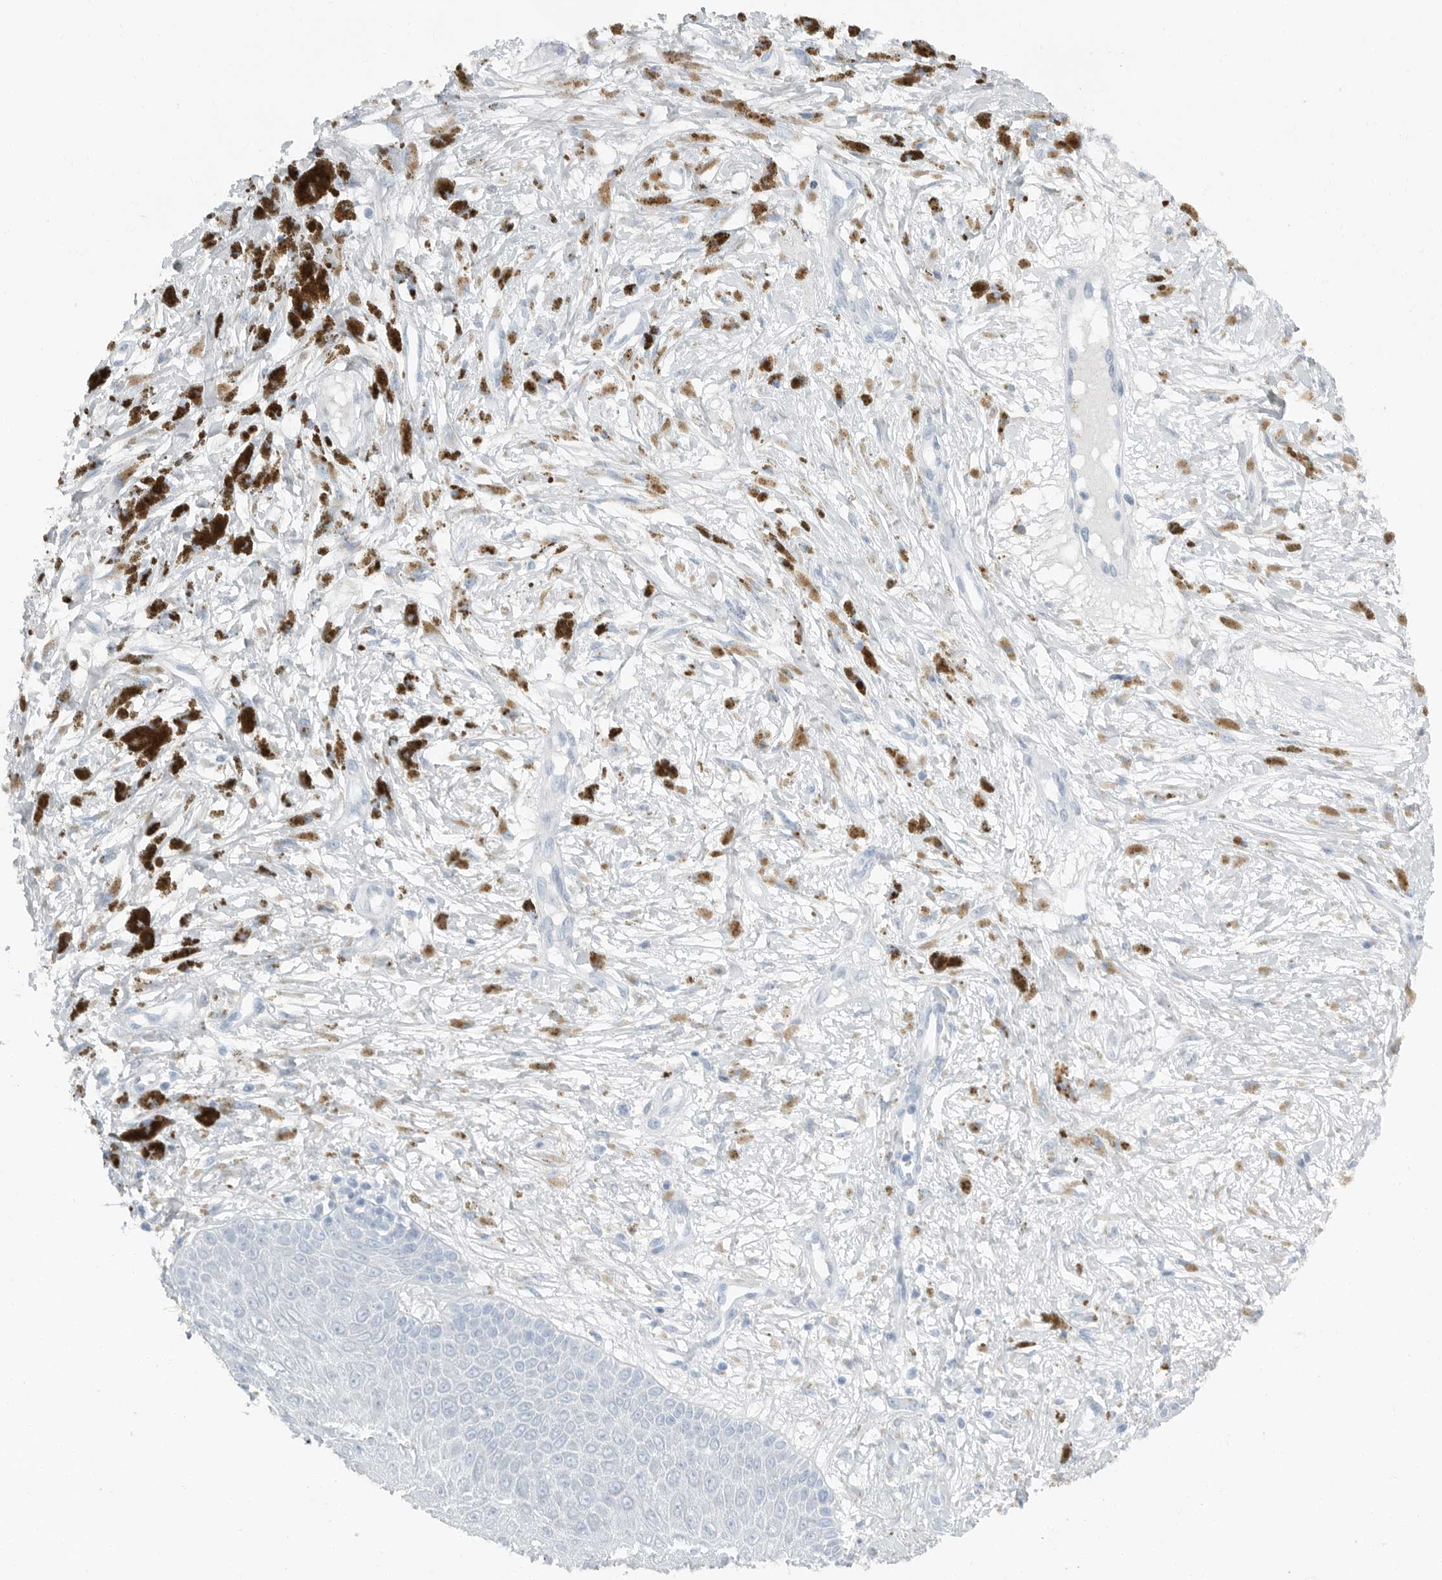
{"staining": {"intensity": "negative", "quantity": "none", "location": "none"}, "tissue": "melanoma", "cell_type": "Tumor cells", "image_type": "cancer", "snomed": [{"axis": "morphology", "description": "Malignant melanoma, NOS"}, {"axis": "topography", "description": "Skin"}], "caption": "The histopathology image demonstrates no significant staining in tumor cells of melanoma.", "gene": "PAM", "patient": {"sex": "male", "age": 88}}